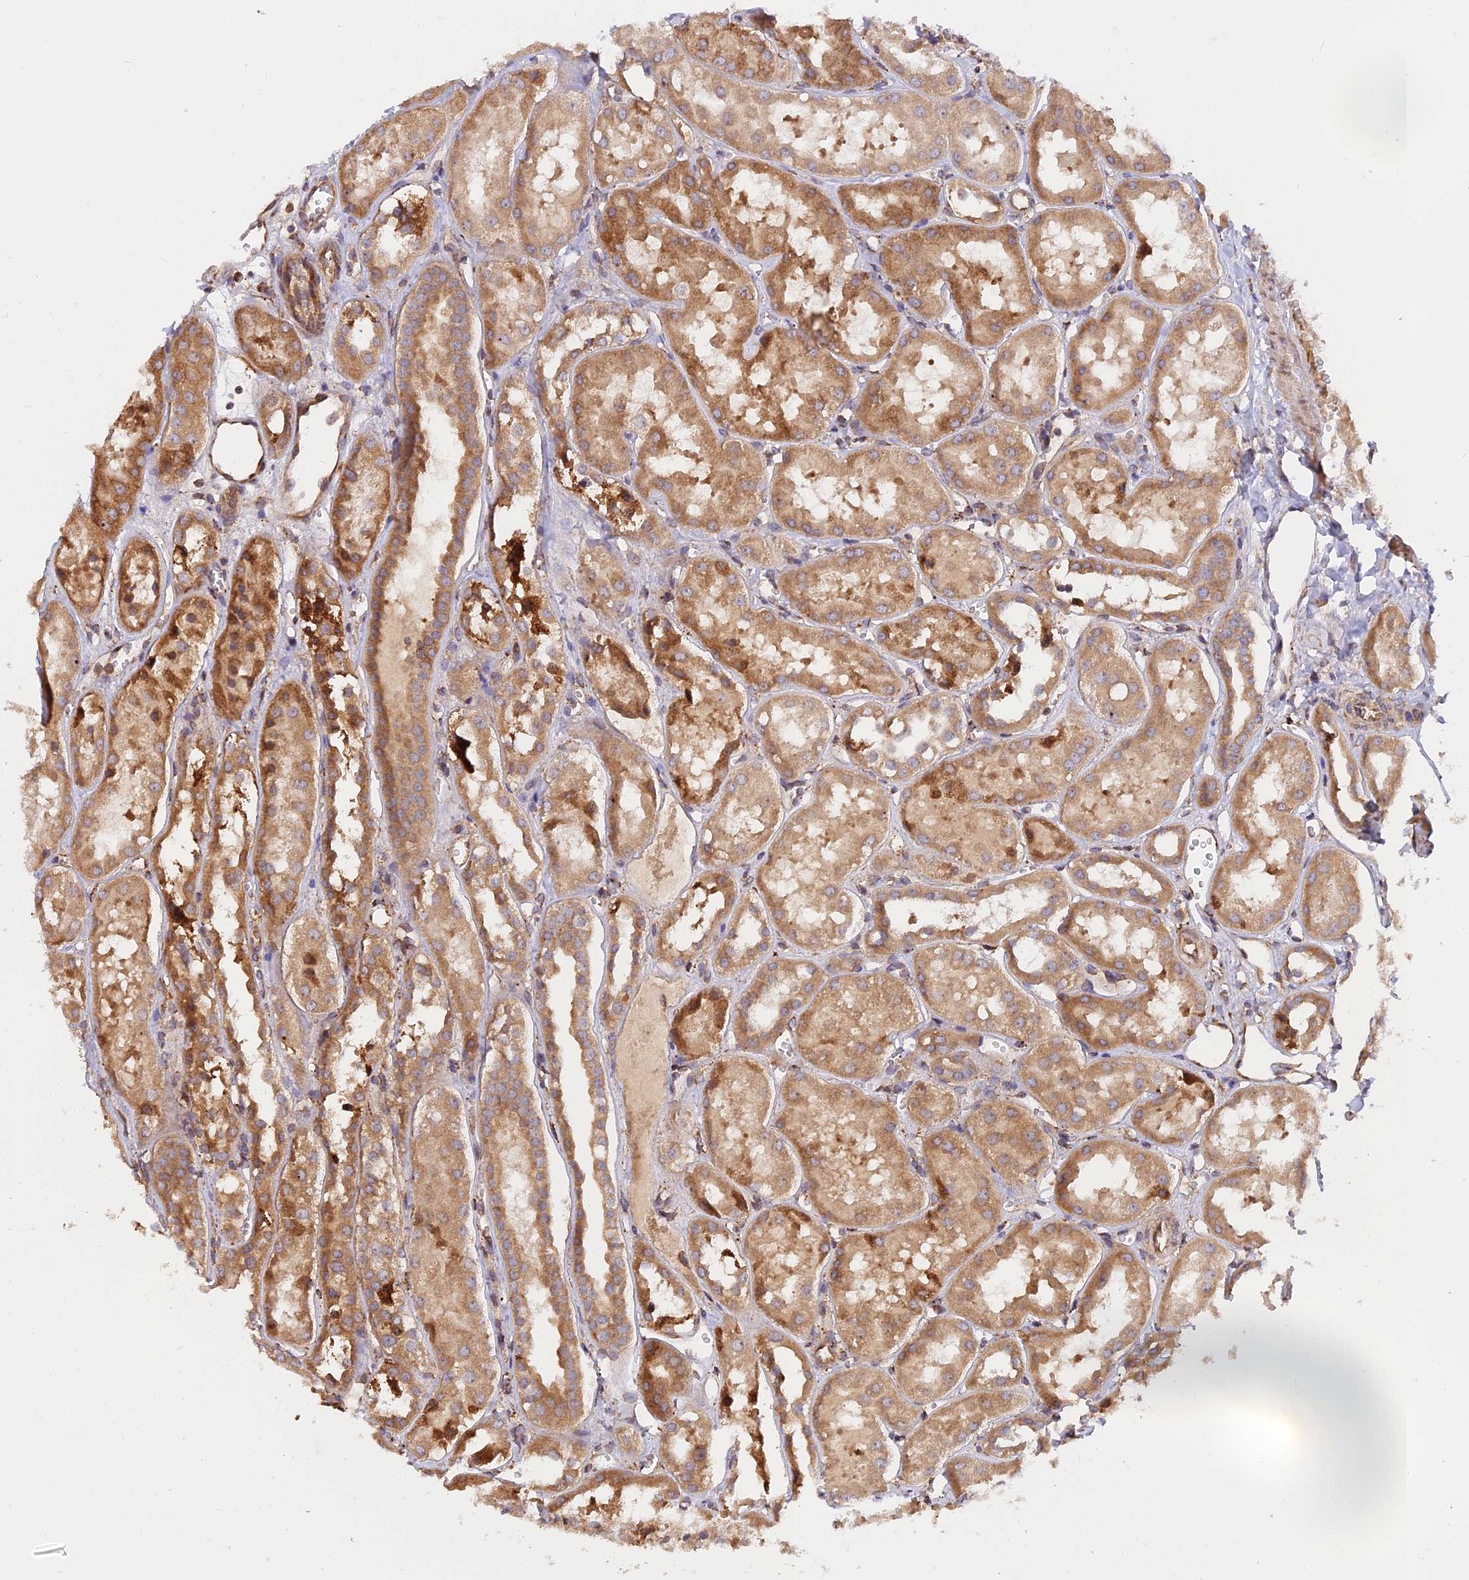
{"staining": {"intensity": "moderate", "quantity": "<25%", "location": "cytoplasmic/membranous"}, "tissue": "kidney", "cell_type": "Cells in glomeruli", "image_type": "normal", "snomed": [{"axis": "morphology", "description": "Normal tissue, NOS"}, {"axis": "topography", "description": "Kidney"}], "caption": "Immunohistochemistry (IHC) (DAB (3,3'-diaminobenzidine)) staining of benign kidney exhibits moderate cytoplasmic/membranous protein staining in about <25% of cells in glomeruli. (DAB IHC with brightfield microscopy, high magnification).", "gene": "RPL5", "patient": {"sex": "male", "age": 16}}